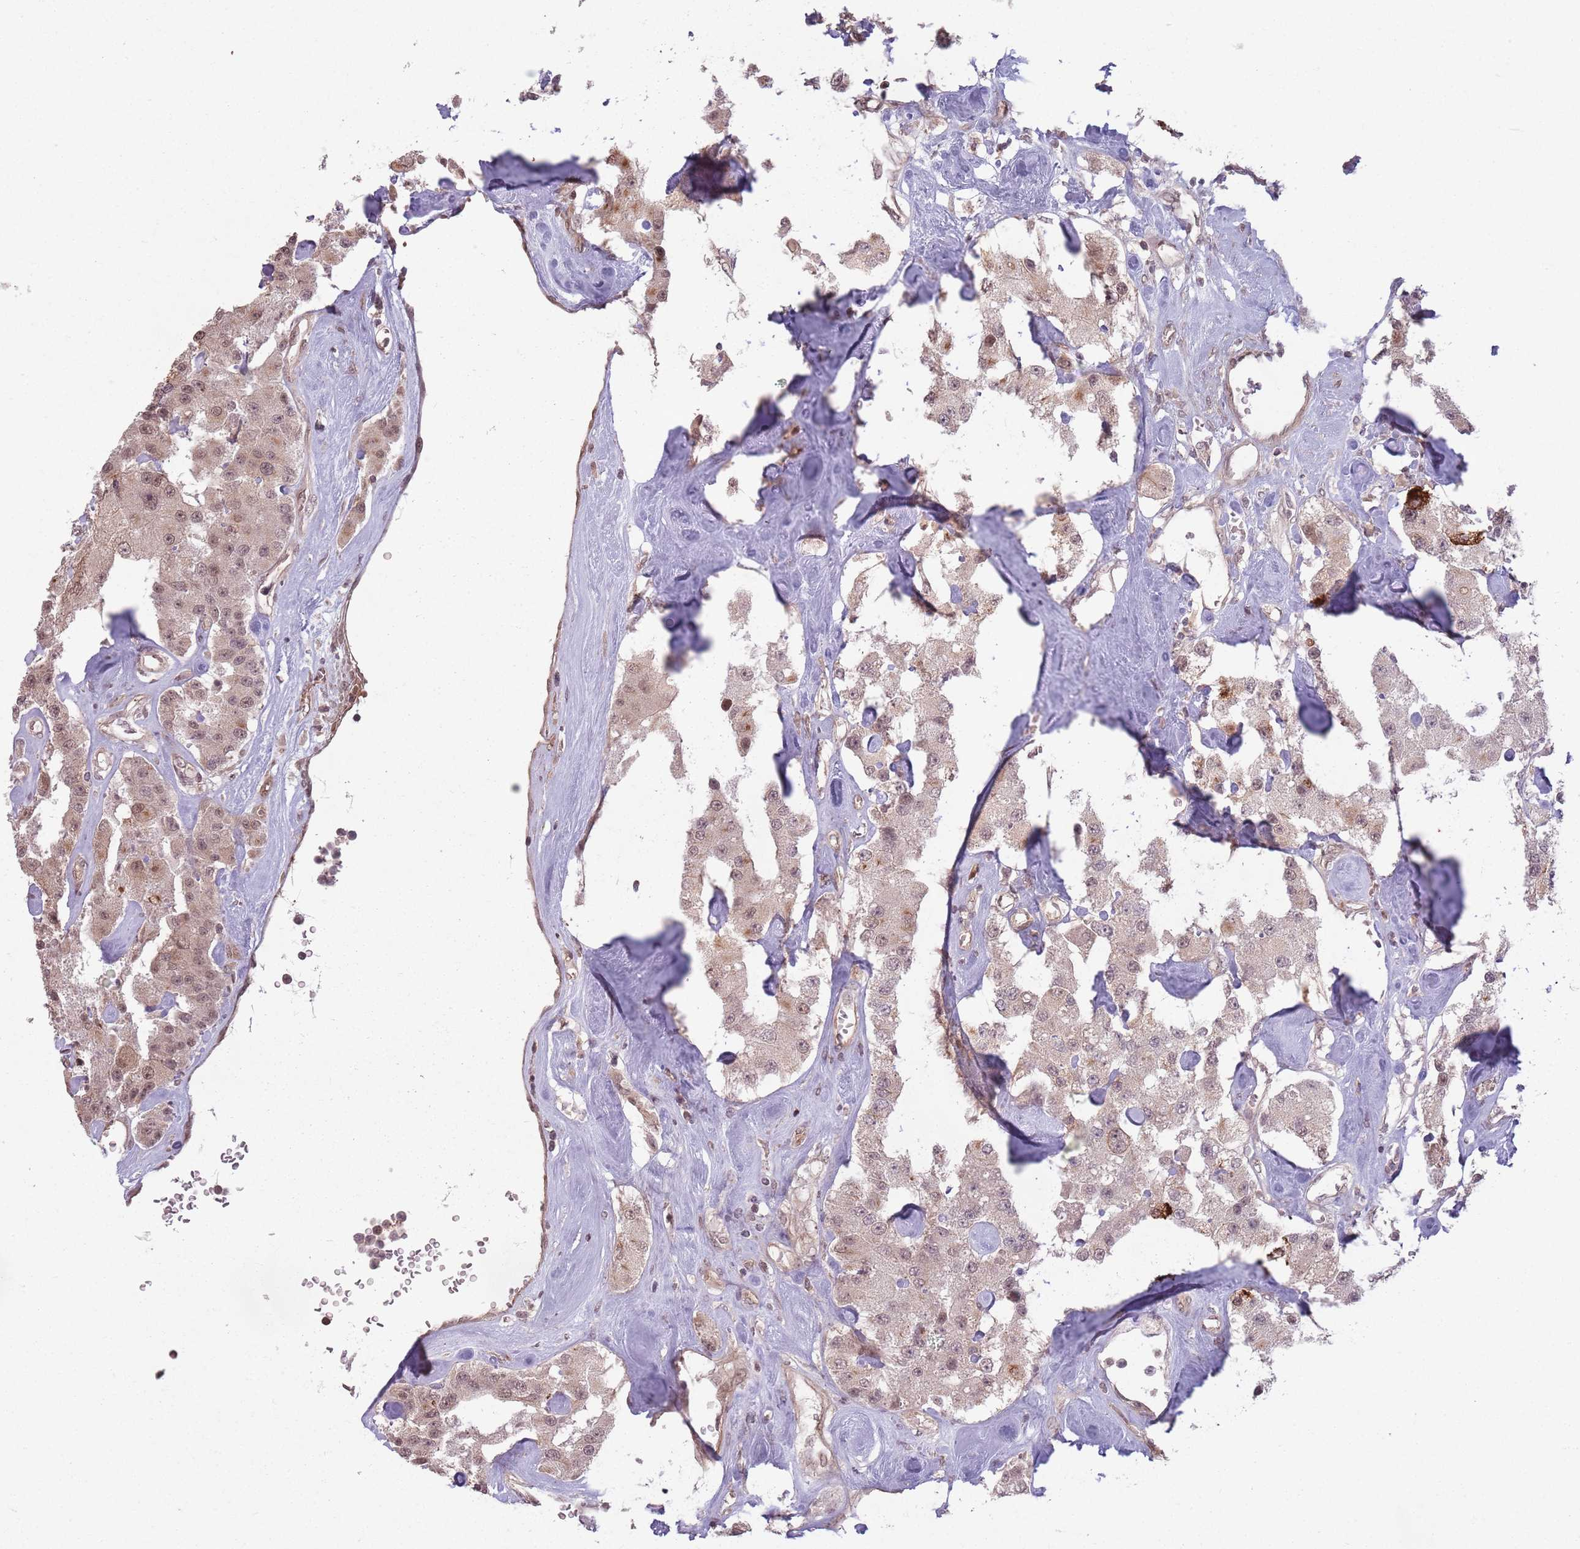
{"staining": {"intensity": "weak", "quantity": ">75%", "location": "cytoplasmic/membranous,nuclear"}, "tissue": "carcinoid", "cell_type": "Tumor cells", "image_type": "cancer", "snomed": [{"axis": "morphology", "description": "Carcinoid, malignant, NOS"}, {"axis": "topography", "description": "Pancreas"}], "caption": "Immunohistochemistry (IHC) staining of carcinoid (malignant), which displays low levels of weak cytoplasmic/membranous and nuclear staining in about >75% of tumor cells indicating weak cytoplasmic/membranous and nuclear protein positivity. The staining was performed using DAB (3,3'-diaminobenzidine) (brown) for protein detection and nuclei were counterstained in hematoxylin (blue).", "gene": "CCDC154", "patient": {"sex": "male", "age": 41}}